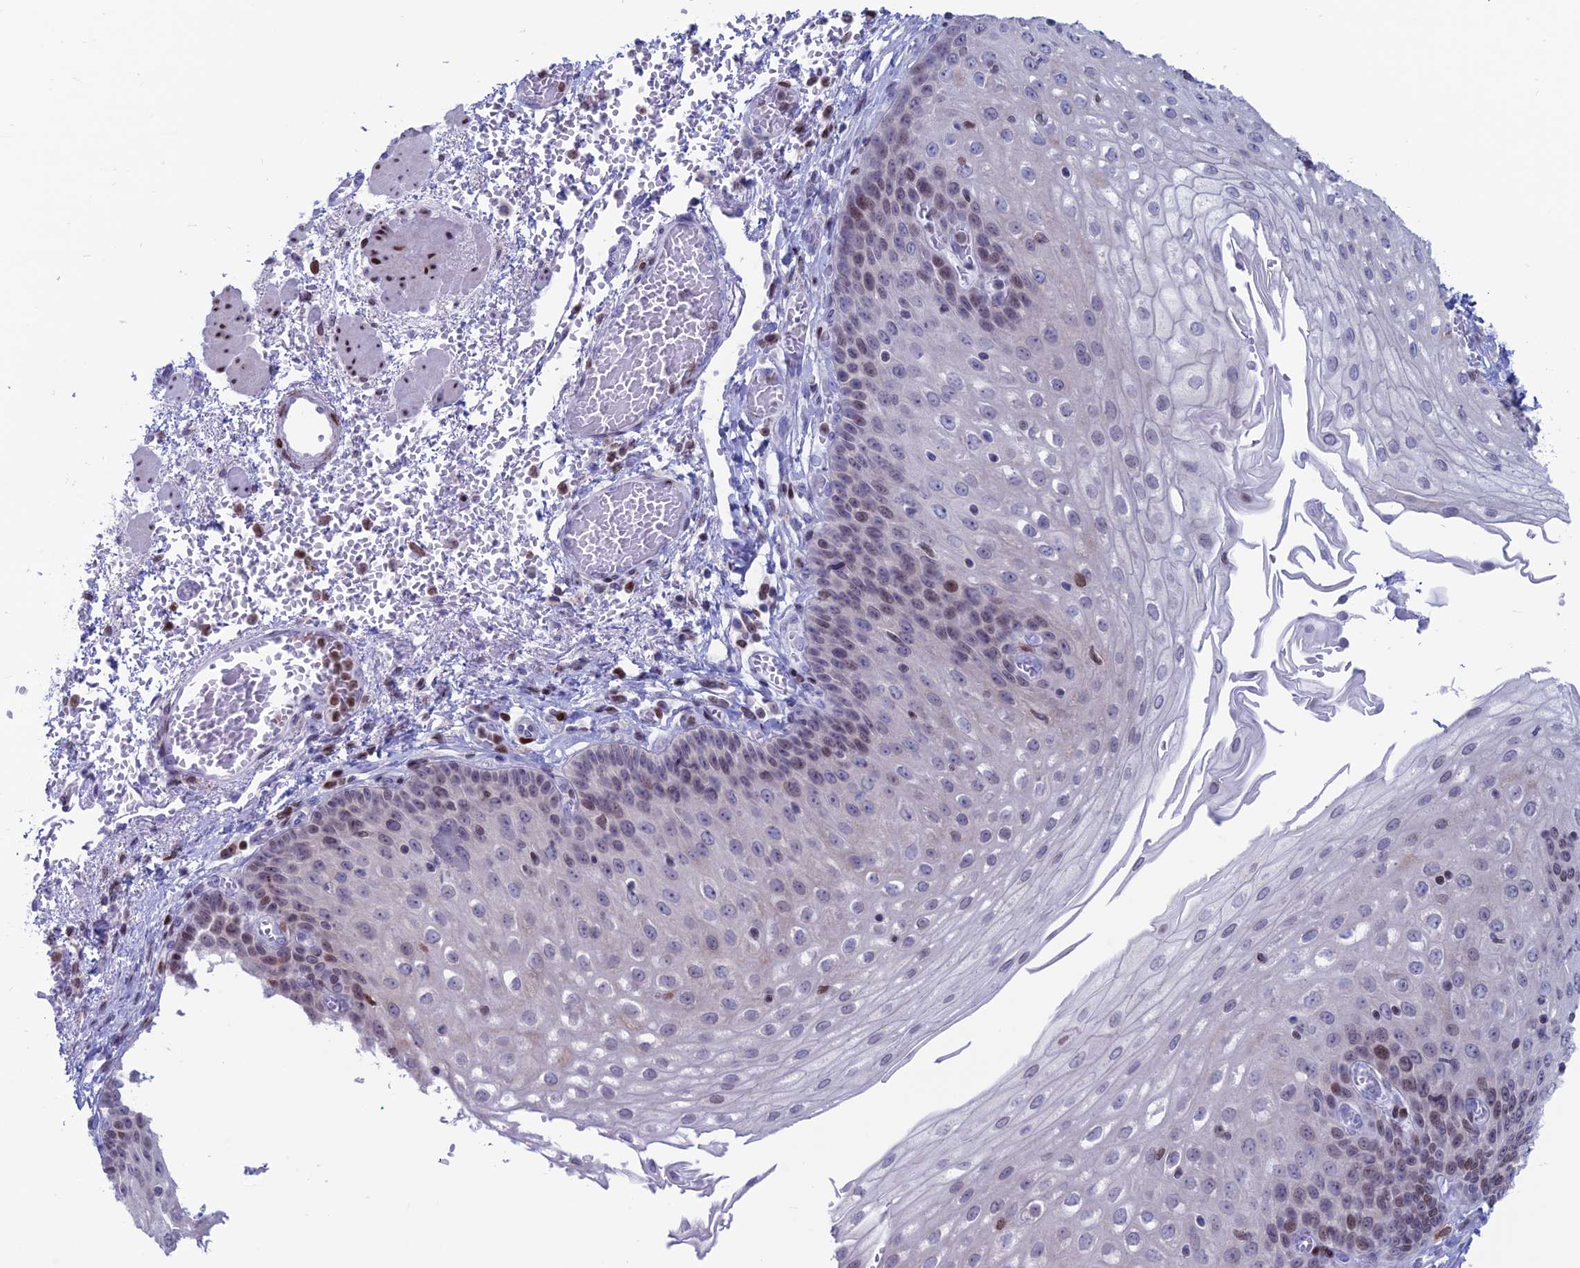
{"staining": {"intensity": "weak", "quantity": "25%-75%", "location": "cytoplasmic/membranous,nuclear"}, "tissue": "esophagus", "cell_type": "Squamous epithelial cells", "image_type": "normal", "snomed": [{"axis": "morphology", "description": "Normal tissue, NOS"}, {"axis": "topography", "description": "Esophagus"}], "caption": "This micrograph demonstrates immunohistochemistry (IHC) staining of unremarkable human esophagus, with low weak cytoplasmic/membranous,nuclear staining in approximately 25%-75% of squamous epithelial cells.", "gene": "CERS6", "patient": {"sex": "male", "age": 81}}